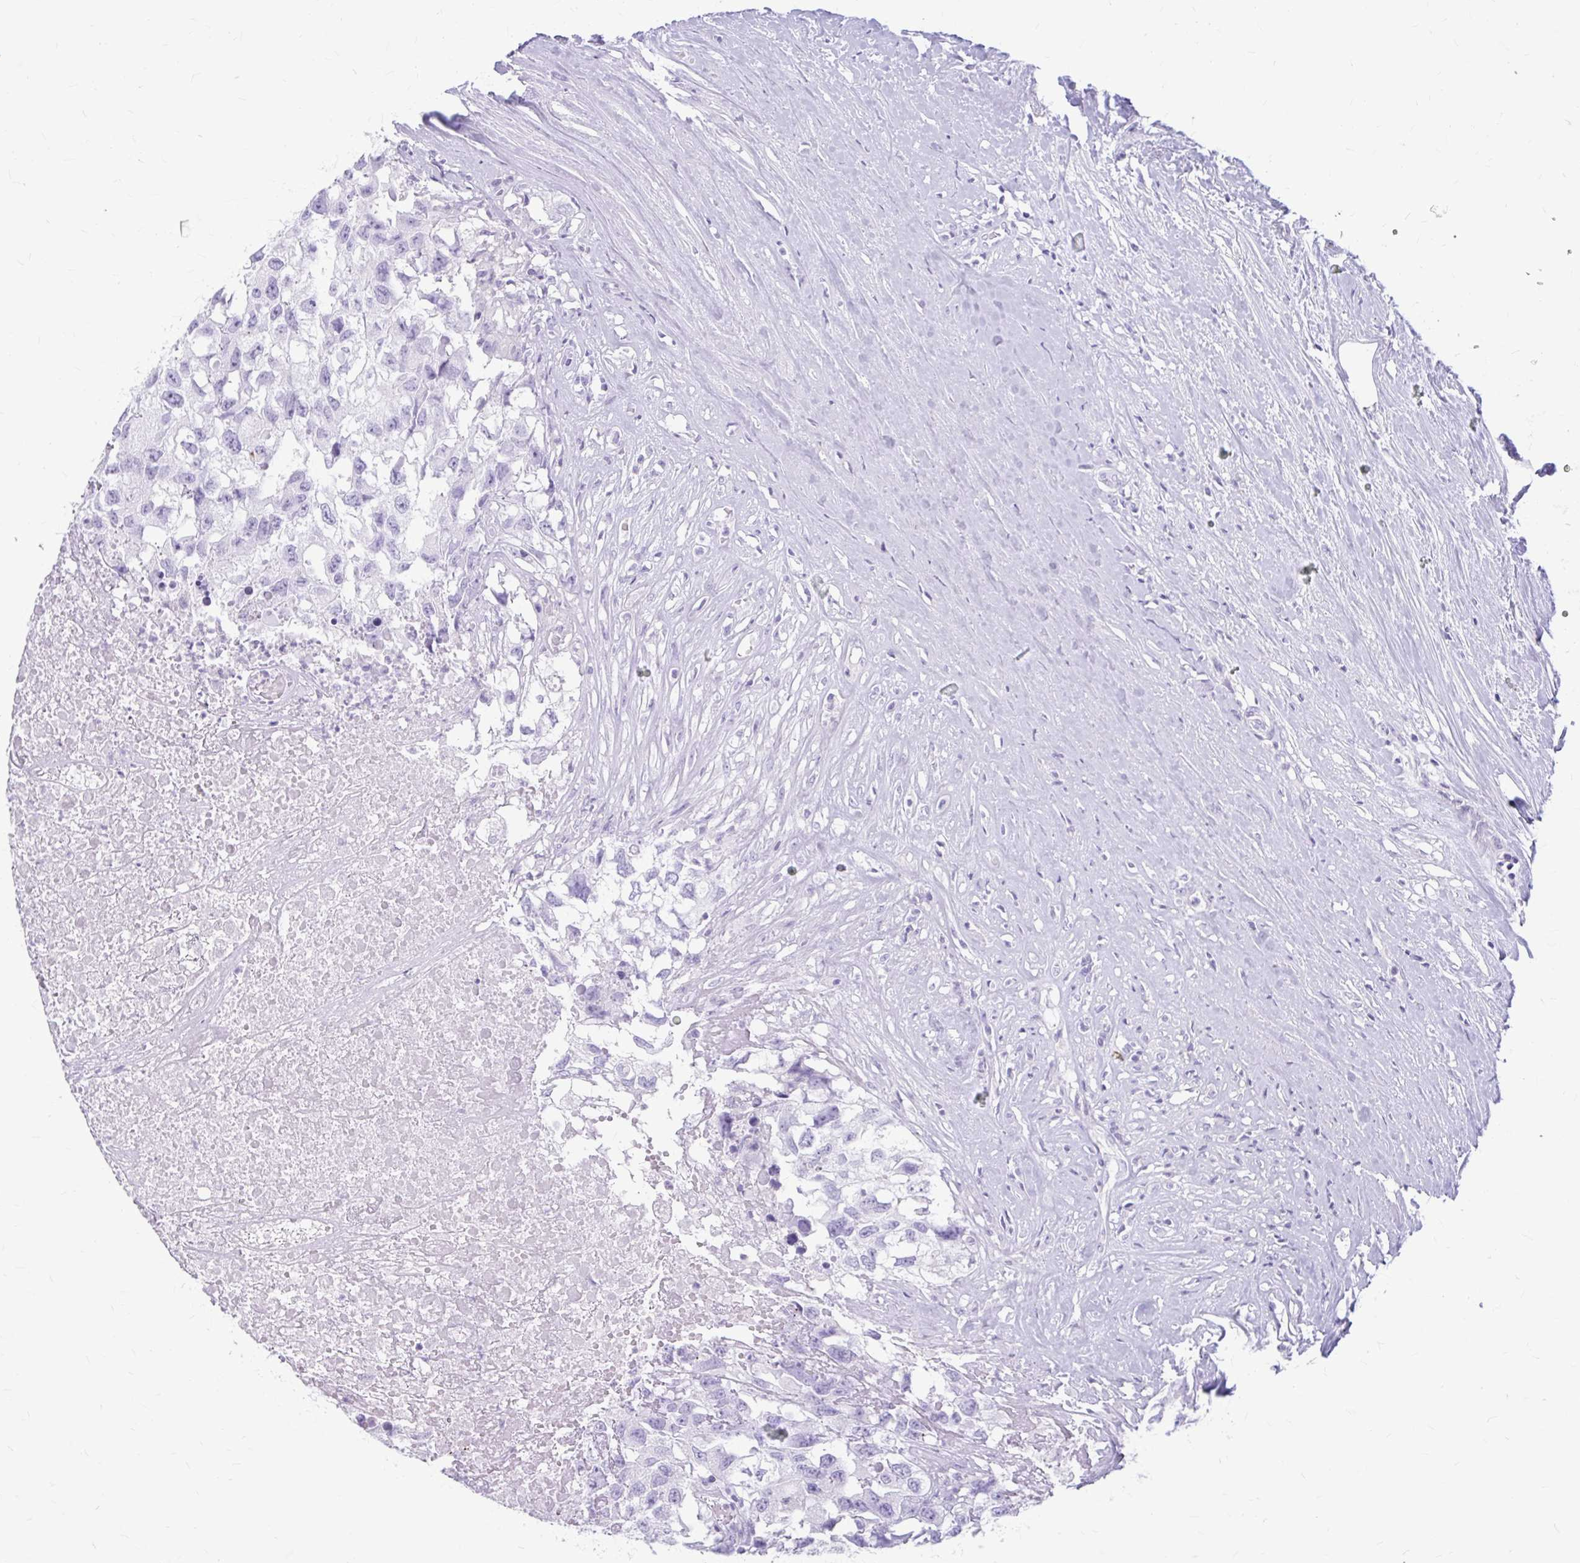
{"staining": {"intensity": "negative", "quantity": "none", "location": "none"}, "tissue": "testis cancer", "cell_type": "Tumor cells", "image_type": "cancer", "snomed": [{"axis": "morphology", "description": "Carcinoma, Embryonal, NOS"}, {"axis": "topography", "description": "Testis"}], "caption": "Tumor cells are negative for protein expression in human testis cancer (embryonal carcinoma).", "gene": "KLHDC7A", "patient": {"sex": "male", "age": 83}}